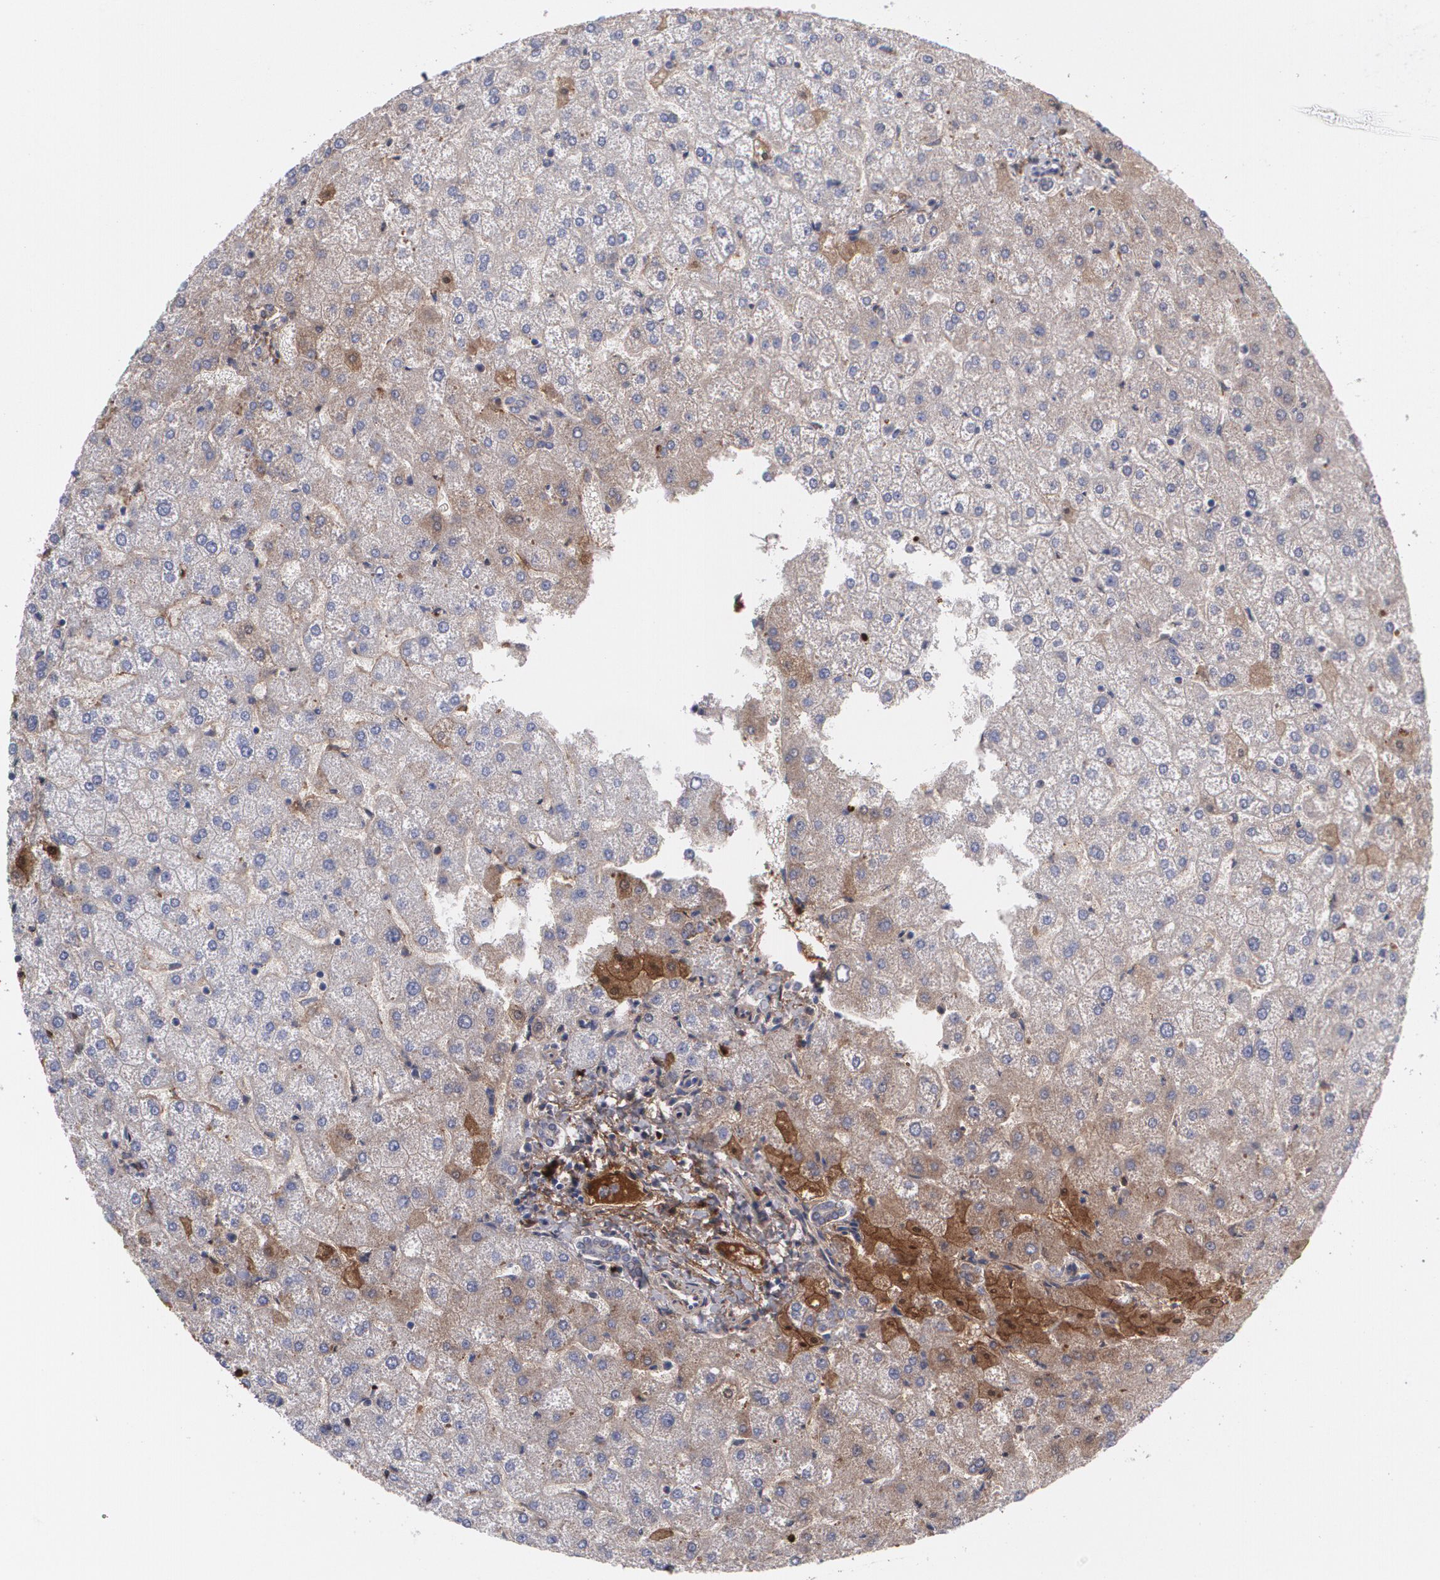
{"staining": {"intensity": "weak", "quantity": ">75%", "location": "cytoplasmic/membranous"}, "tissue": "liver", "cell_type": "Cholangiocytes", "image_type": "normal", "snomed": [{"axis": "morphology", "description": "Normal tissue, NOS"}, {"axis": "topography", "description": "Liver"}], "caption": "IHC of unremarkable human liver reveals low levels of weak cytoplasmic/membranous expression in approximately >75% of cholangiocytes.", "gene": "FBLN1", "patient": {"sex": "female", "age": 32}}